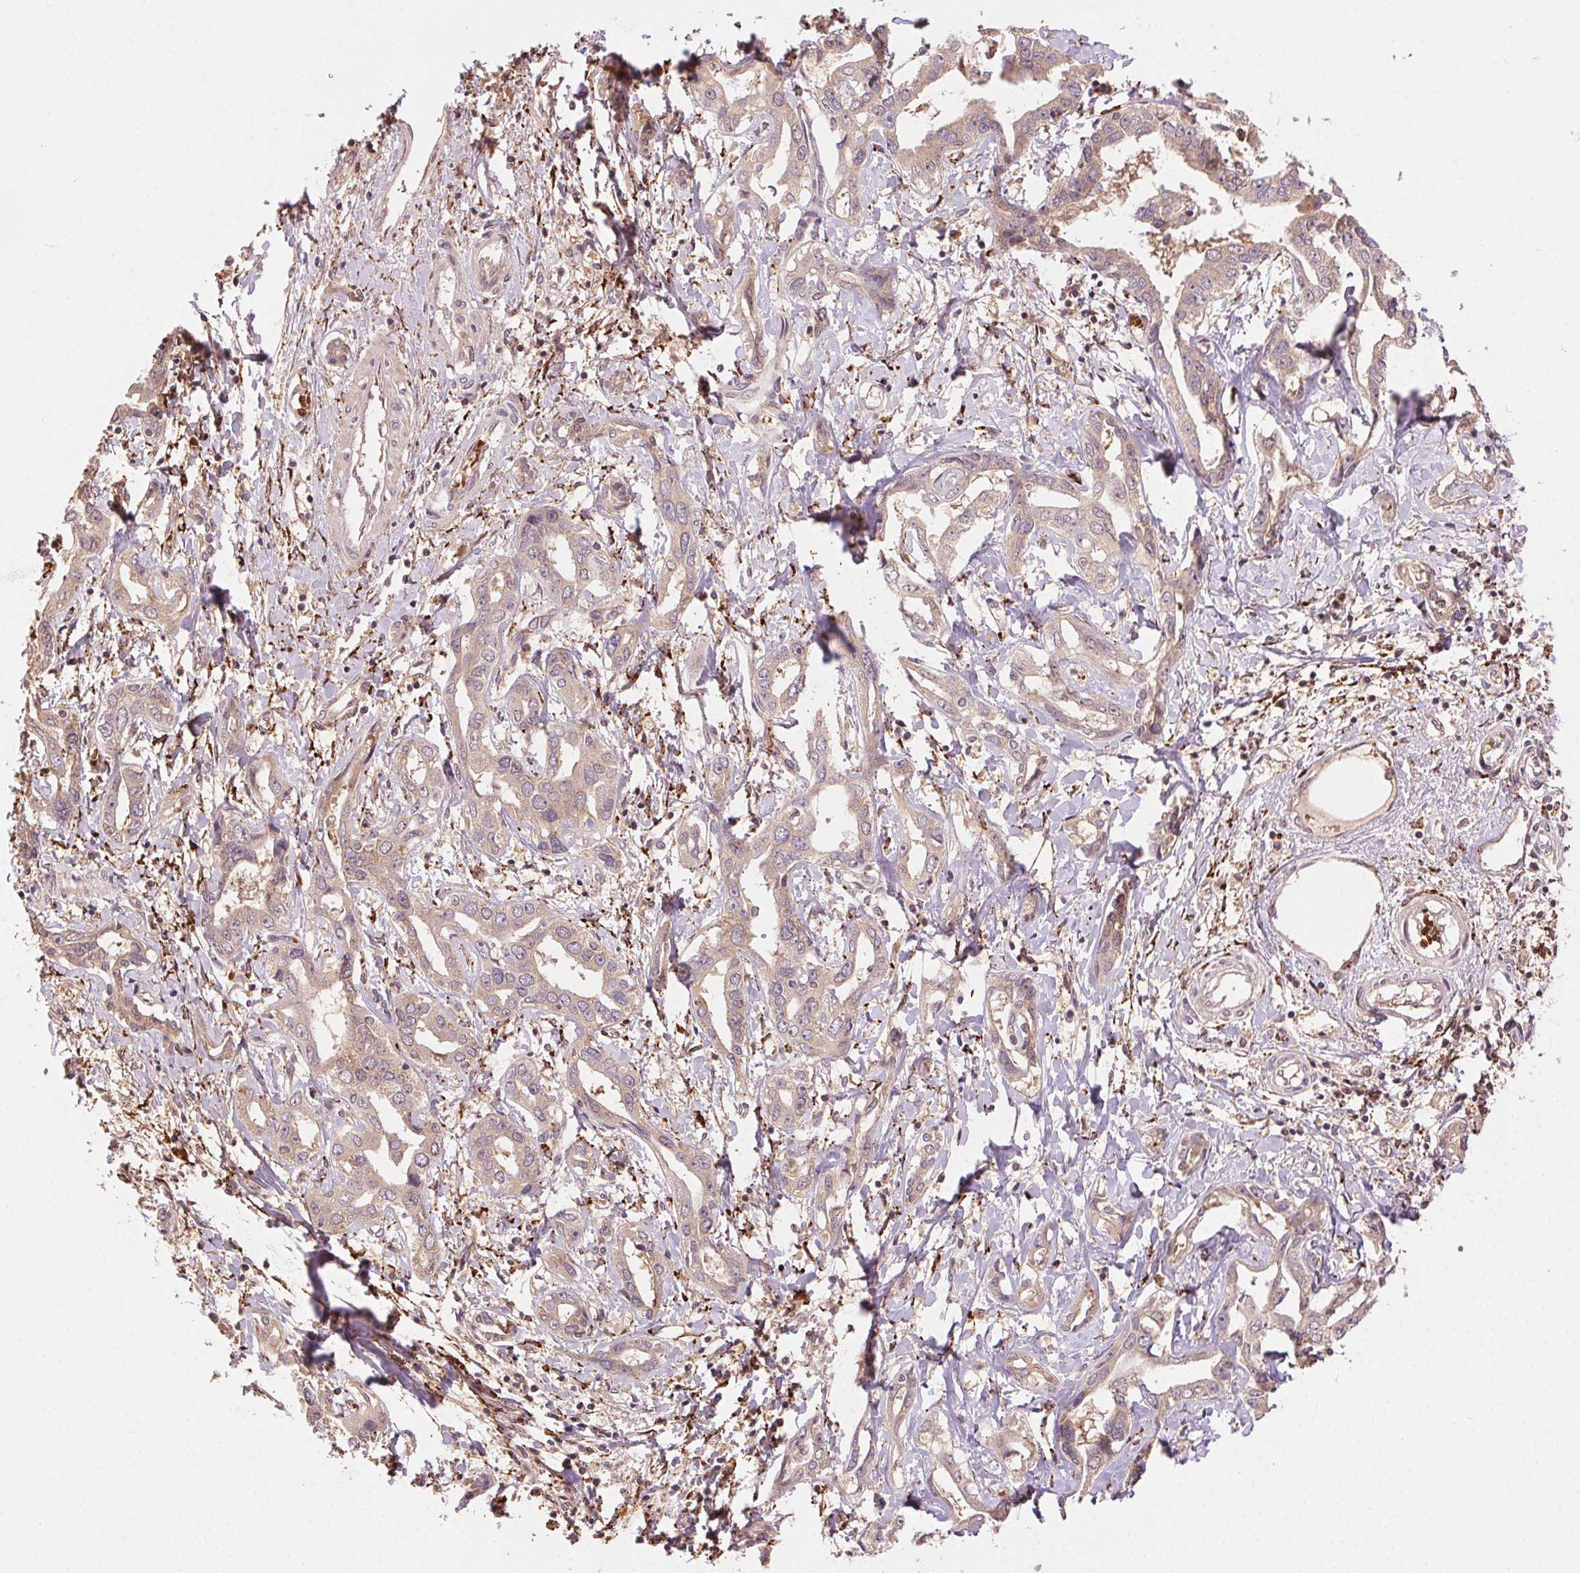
{"staining": {"intensity": "weak", "quantity": ">75%", "location": "cytoplasmic/membranous"}, "tissue": "liver cancer", "cell_type": "Tumor cells", "image_type": "cancer", "snomed": [{"axis": "morphology", "description": "Cholangiocarcinoma"}, {"axis": "topography", "description": "Liver"}], "caption": "A histopathology image of cholangiocarcinoma (liver) stained for a protein reveals weak cytoplasmic/membranous brown staining in tumor cells.", "gene": "KLHL15", "patient": {"sex": "male", "age": 59}}